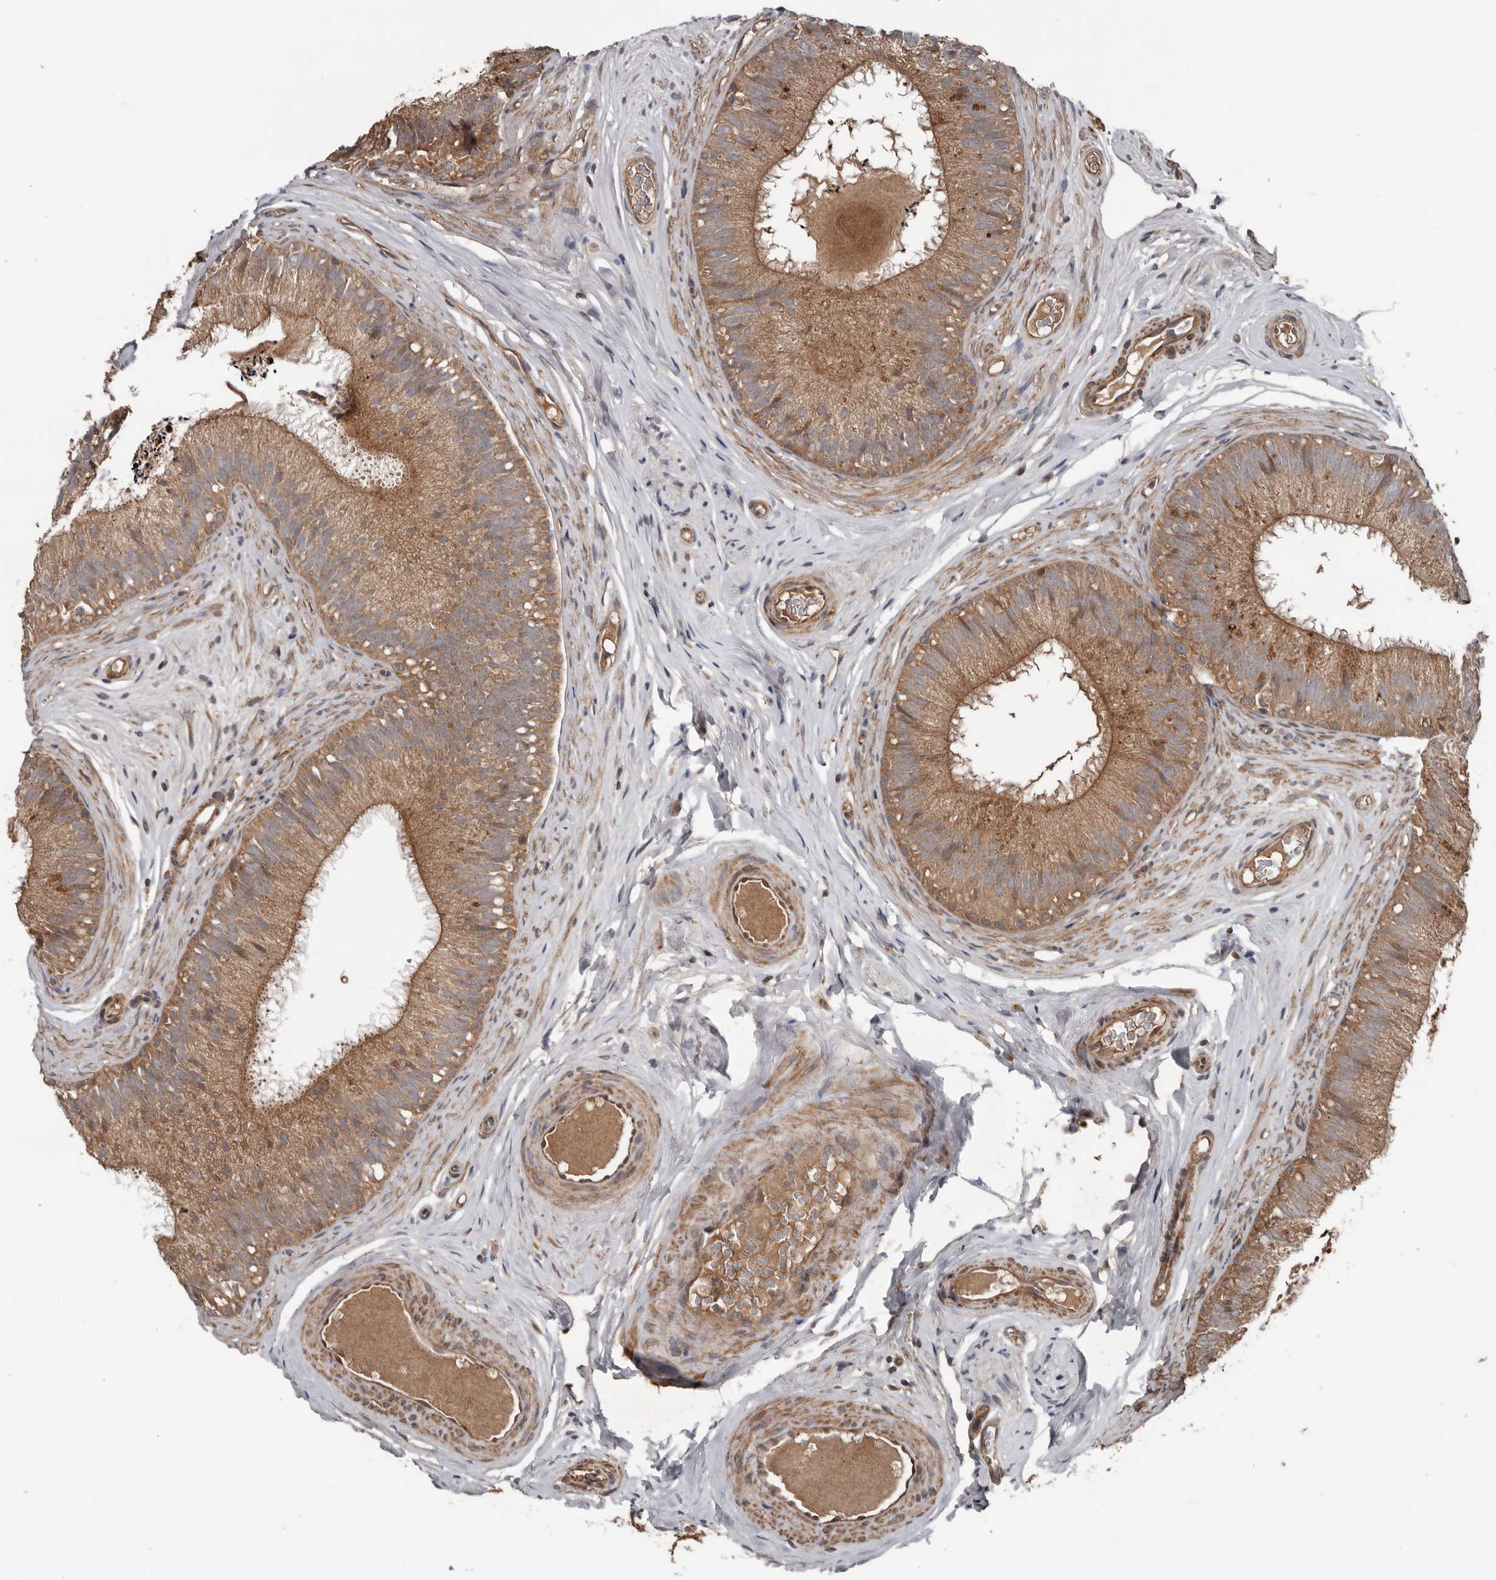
{"staining": {"intensity": "moderate", "quantity": ">75%", "location": "cytoplasmic/membranous"}, "tissue": "epididymis", "cell_type": "Glandular cells", "image_type": "normal", "snomed": [{"axis": "morphology", "description": "Normal tissue, NOS"}, {"axis": "topography", "description": "Epididymis"}], "caption": "Epididymis stained with DAB (3,3'-diaminobenzidine) immunohistochemistry (IHC) demonstrates medium levels of moderate cytoplasmic/membranous expression in about >75% of glandular cells.", "gene": "DNAJB4", "patient": {"sex": "male", "age": 29}}